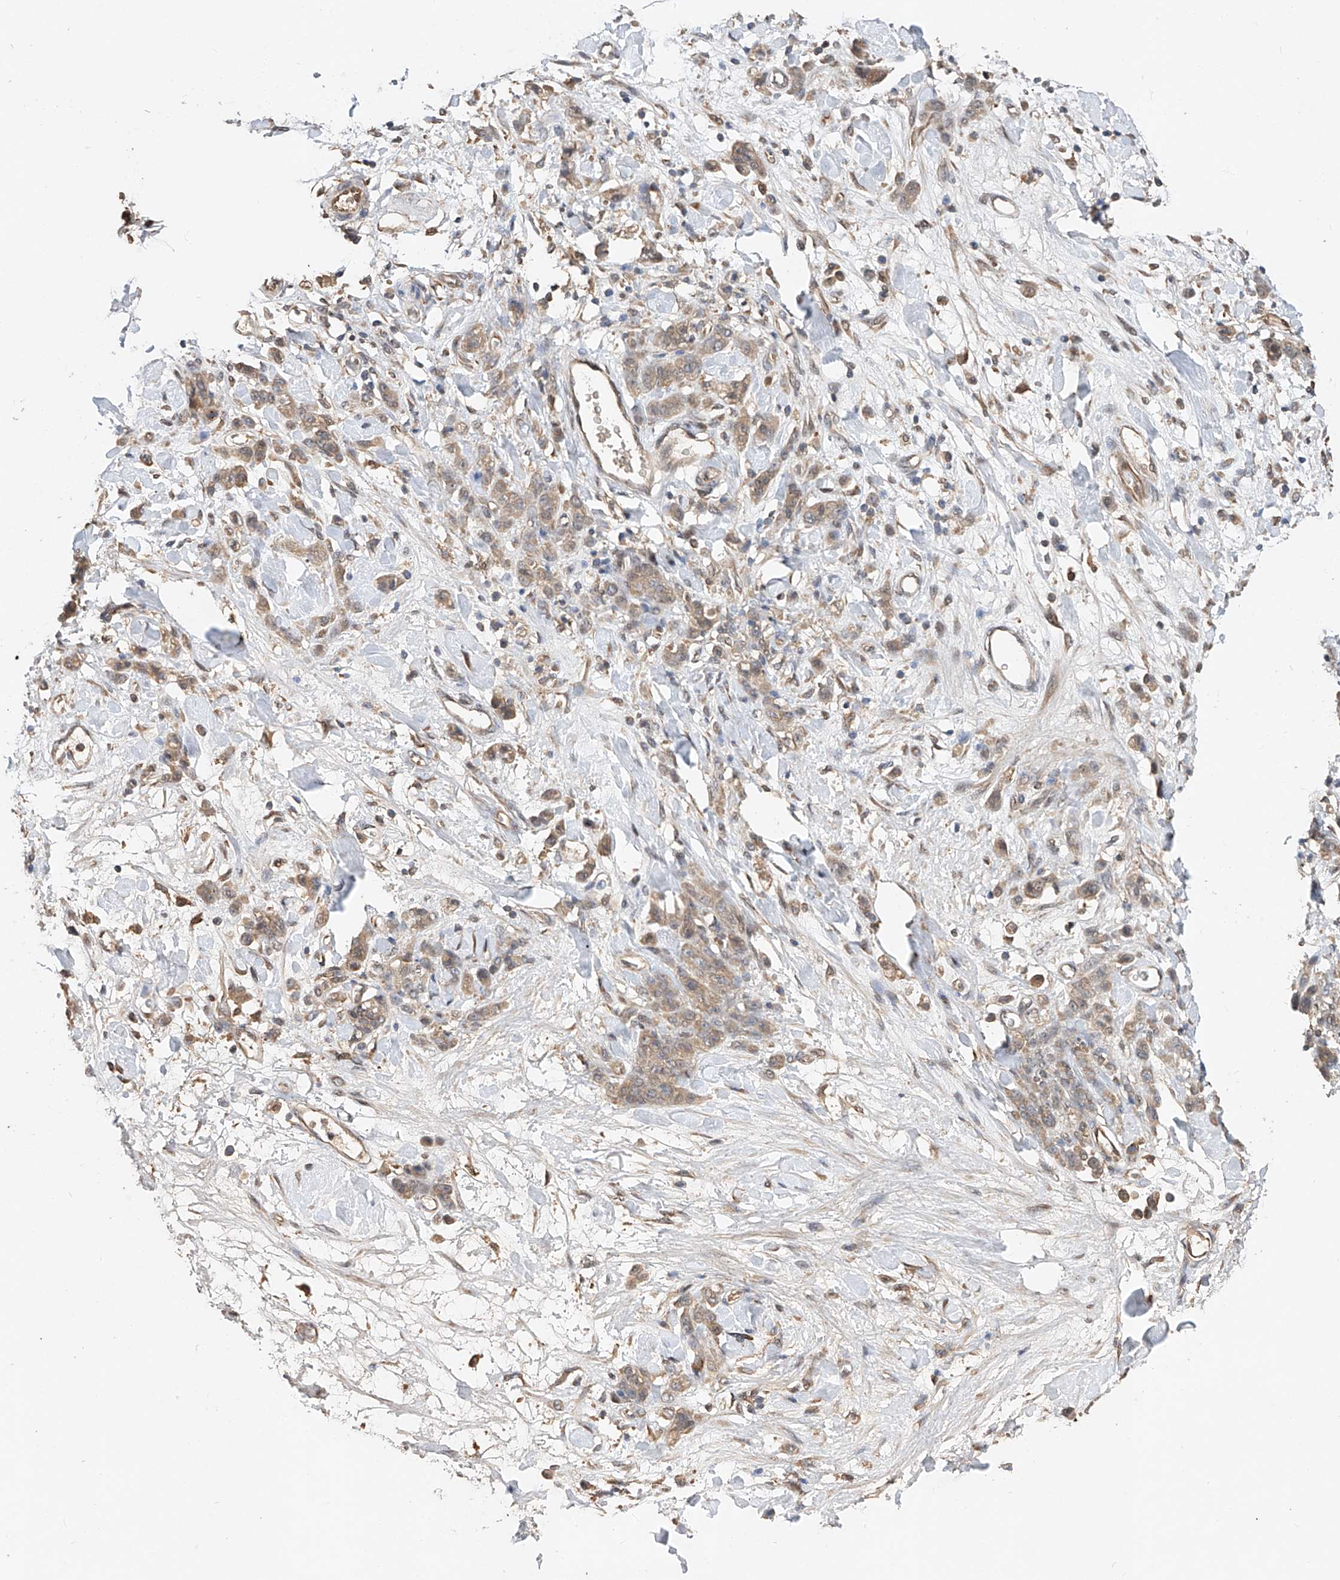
{"staining": {"intensity": "weak", "quantity": ">75%", "location": "cytoplasmic/membranous"}, "tissue": "stomach cancer", "cell_type": "Tumor cells", "image_type": "cancer", "snomed": [{"axis": "morphology", "description": "Normal tissue, NOS"}, {"axis": "morphology", "description": "Adenocarcinoma, NOS"}, {"axis": "topography", "description": "Stomach"}], "caption": "Adenocarcinoma (stomach) stained for a protein displays weak cytoplasmic/membranous positivity in tumor cells.", "gene": "RILPL2", "patient": {"sex": "male", "age": 82}}